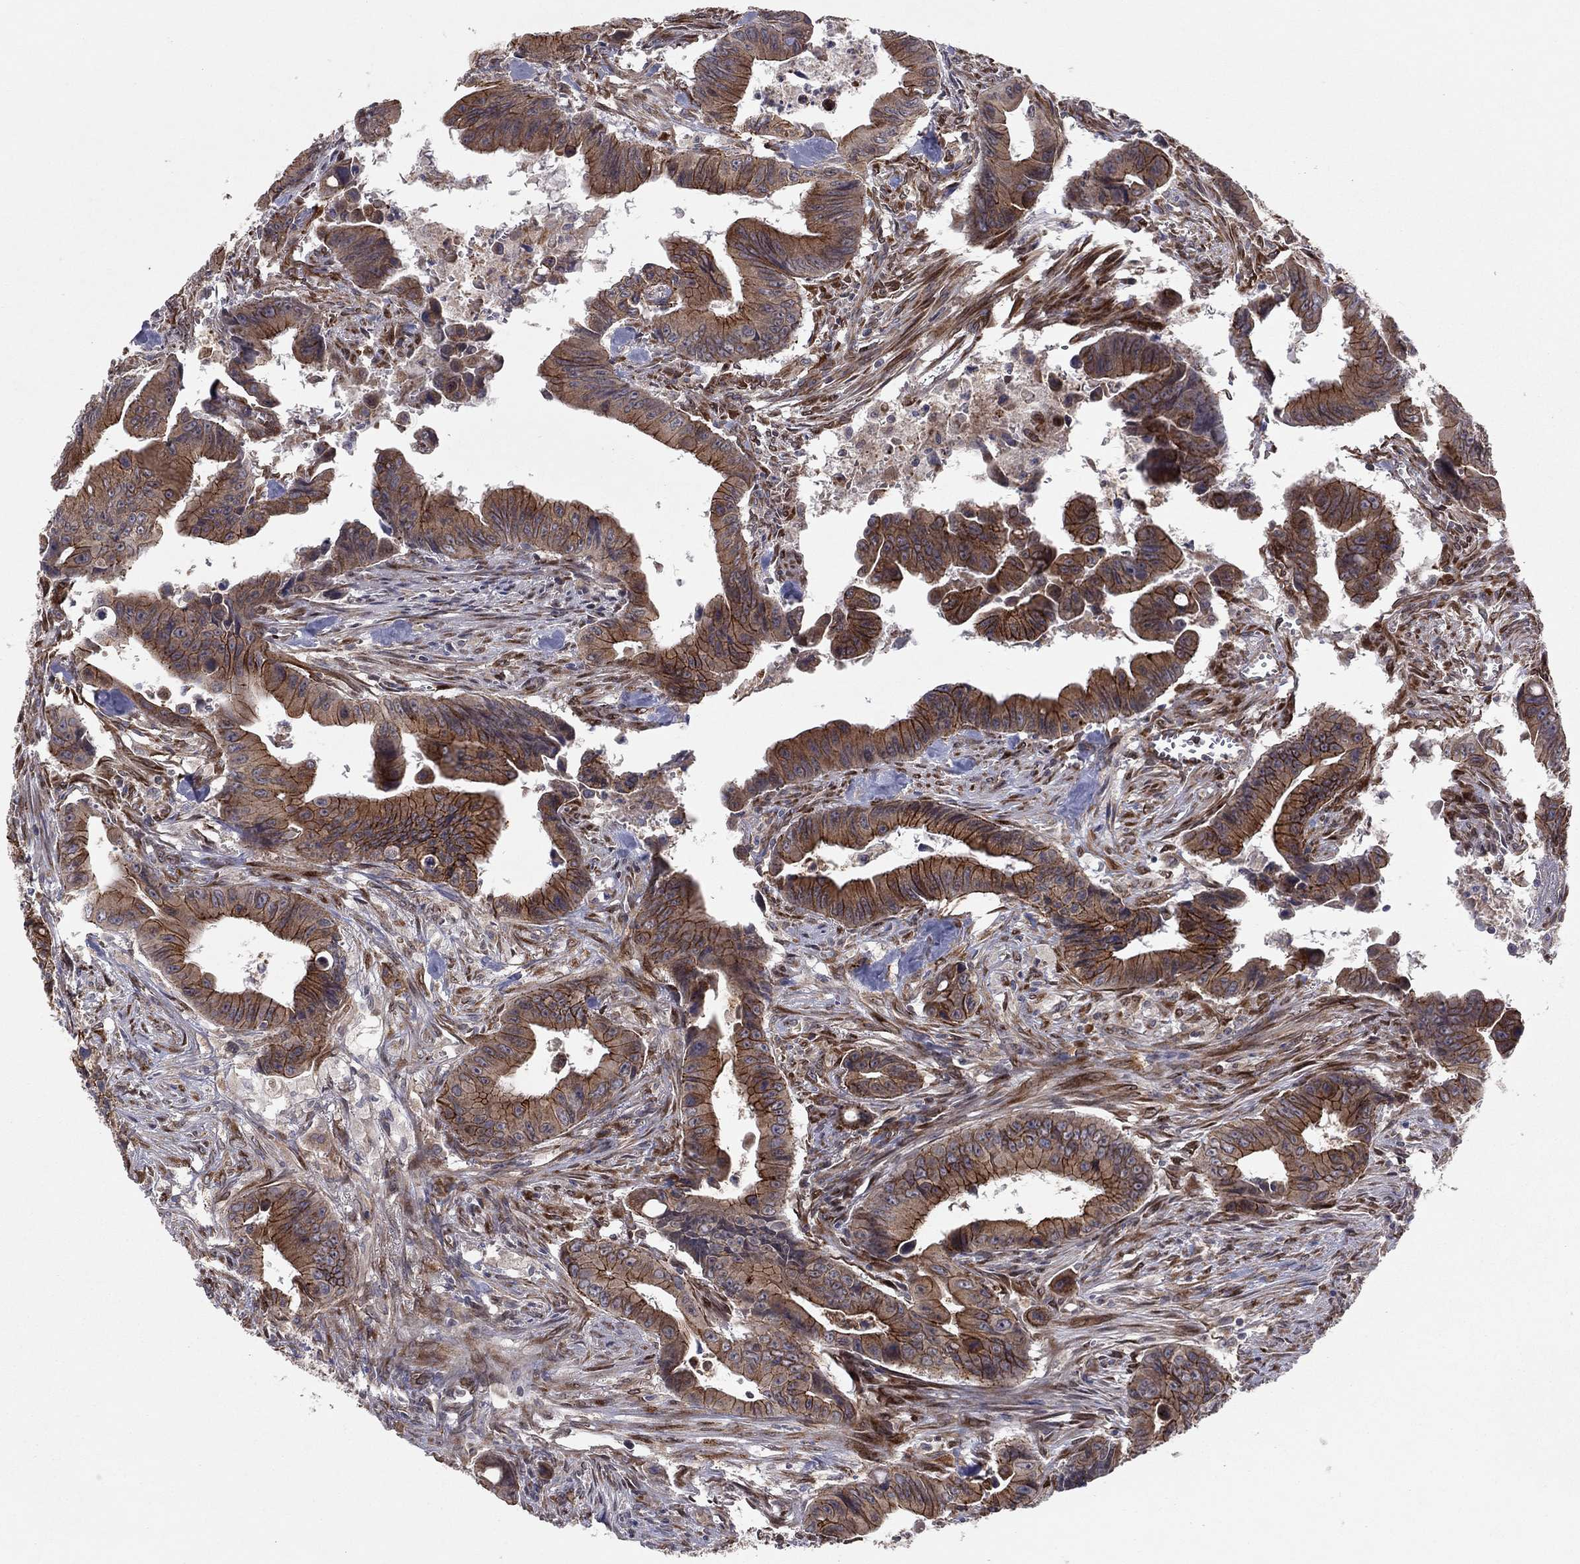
{"staining": {"intensity": "strong", "quantity": "25%-75%", "location": "cytoplasmic/membranous"}, "tissue": "colorectal cancer", "cell_type": "Tumor cells", "image_type": "cancer", "snomed": [{"axis": "morphology", "description": "Adenocarcinoma, NOS"}, {"axis": "topography", "description": "Colon"}], "caption": "Immunohistochemistry of colorectal cancer (adenocarcinoma) reveals high levels of strong cytoplasmic/membranous staining in approximately 25%-75% of tumor cells. The protein is shown in brown color, while the nuclei are stained blue.", "gene": "YIF1A", "patient": {"sex": "female", "age": 87}}